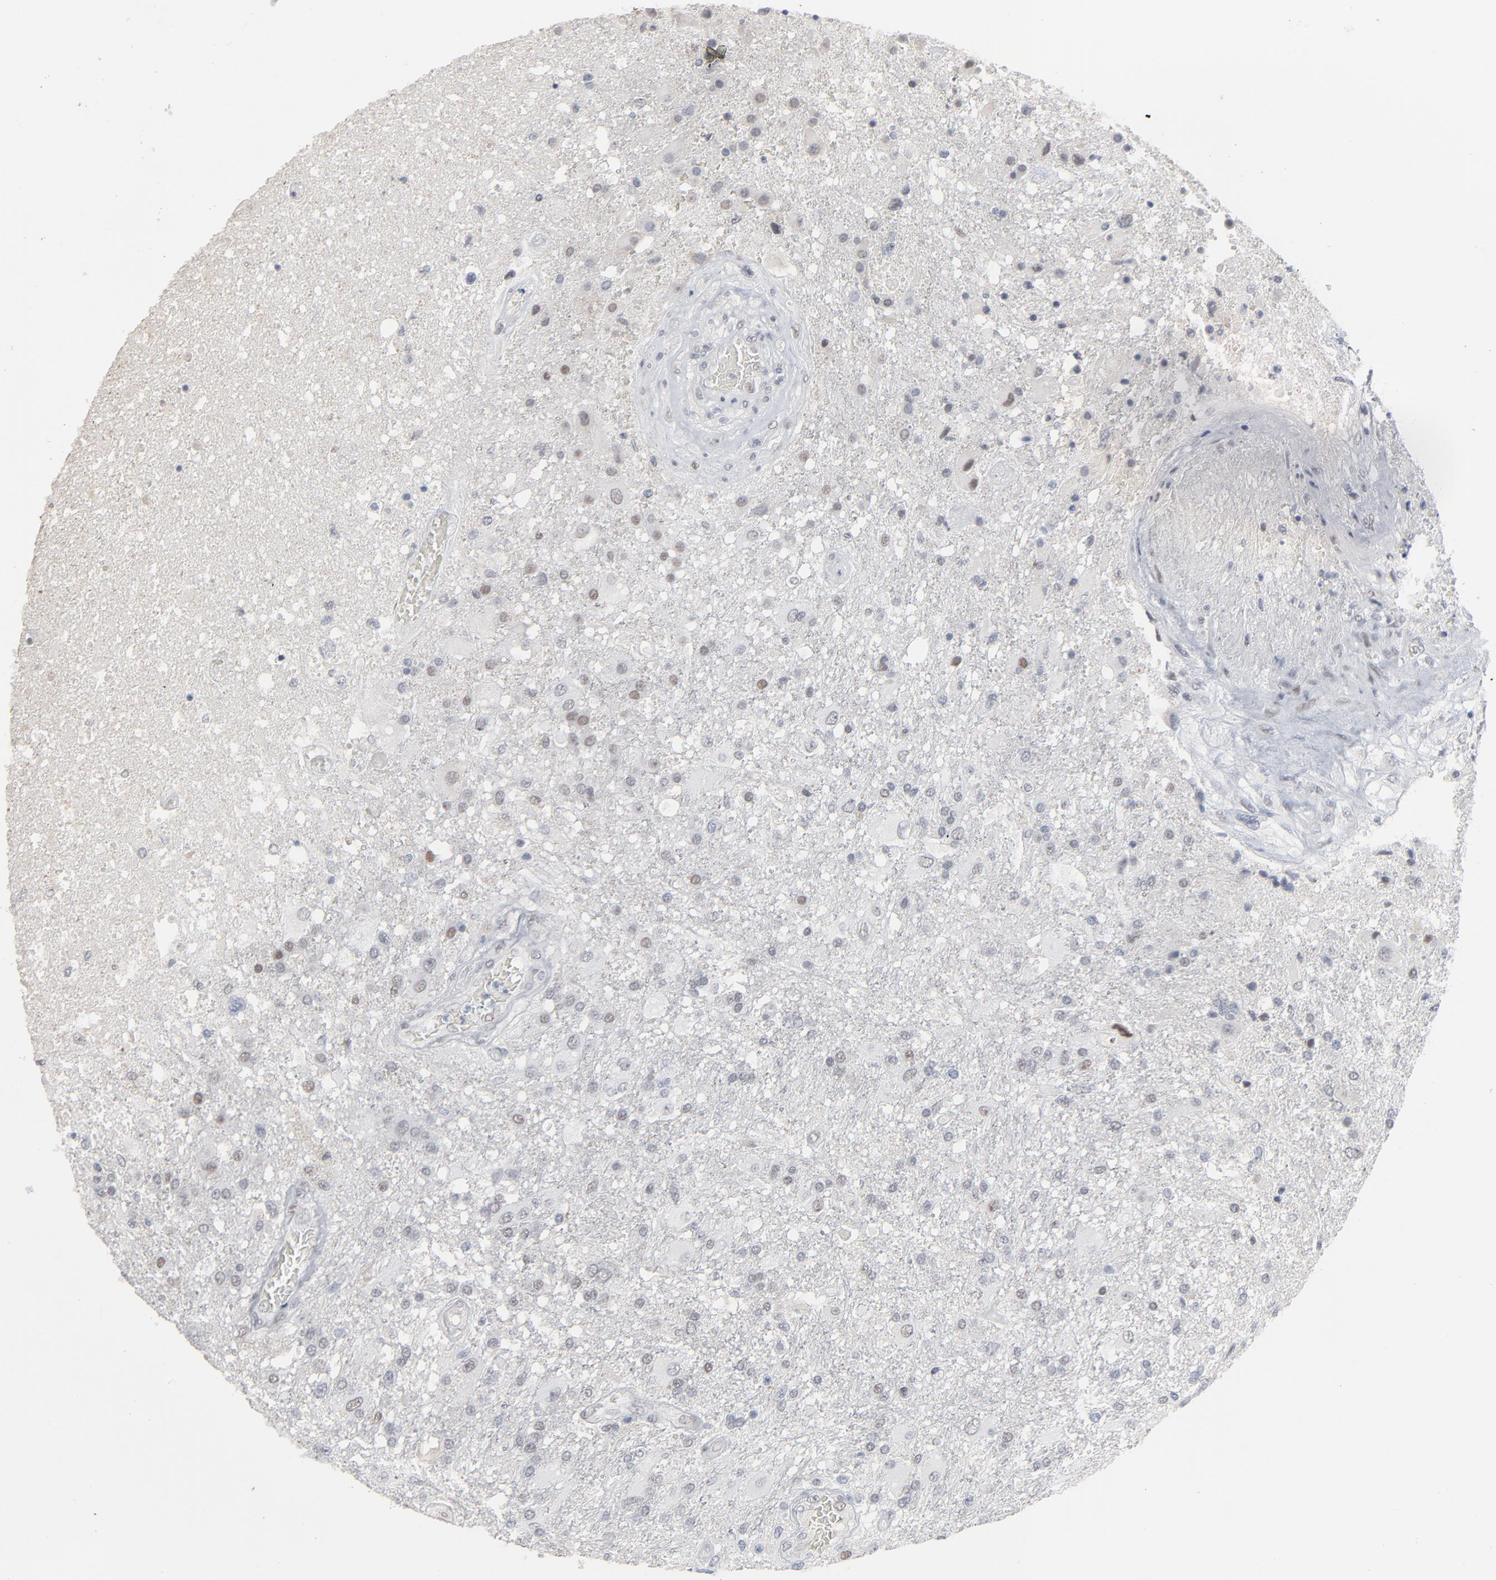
{"staining": {"intensity": "weak", "quantity": "<25%", "location": "nuclear"}, "tissue": "glioma", "cell_type": "Tumor cells", "image_type": "cancer", "snomed": [{"axis": "morphology", "description": "Glioma, malignant, High grade"}, {"axis": "topography", "description": "Cerebral cortex"}], "caption": "Immunohistochemical staining of glioma displays no significant expression in tumor cells.", "gene": "ATF7", "patient": {"sex": "male", "age": 79}}